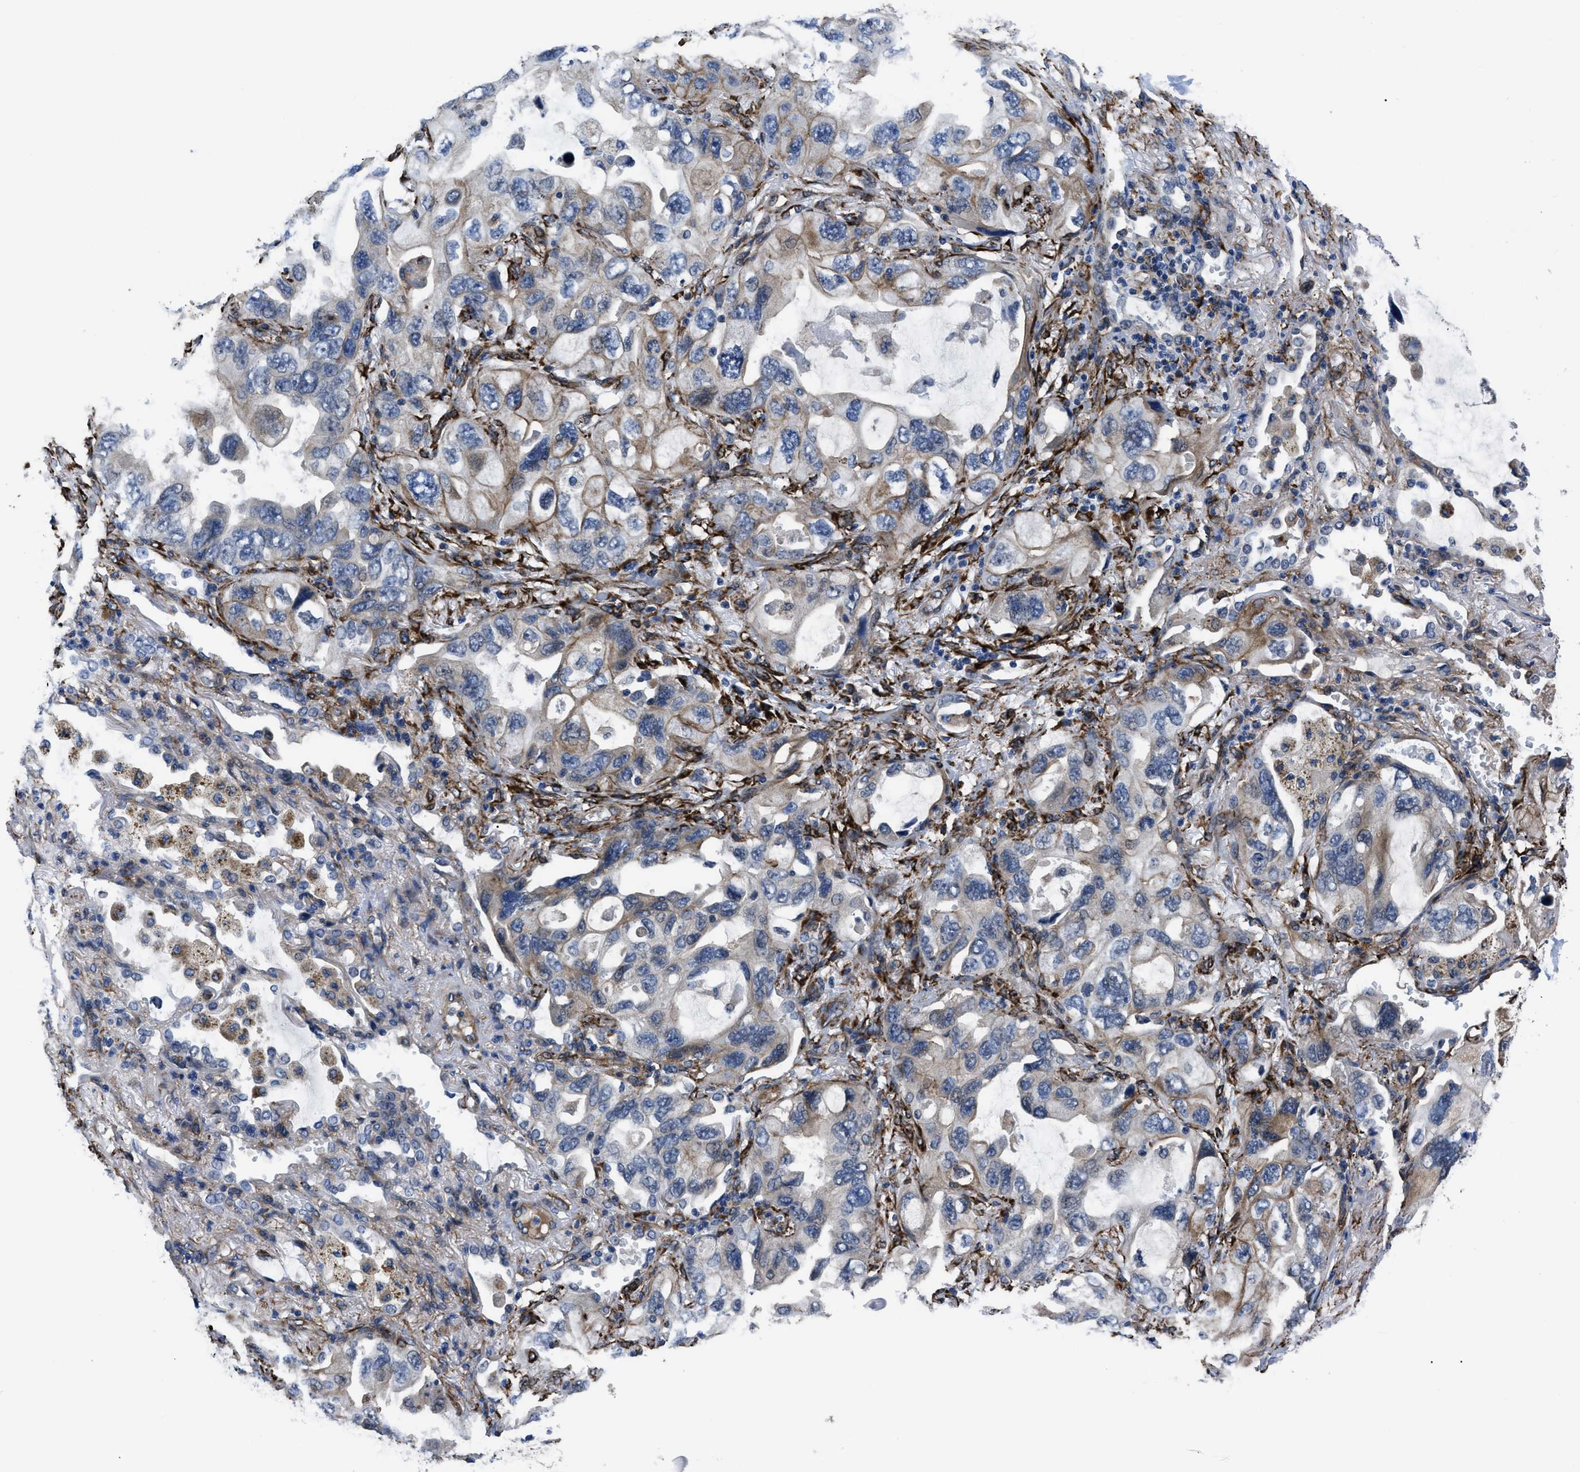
{"staining": {"intensity": "negative", "quantity": "none", "location": "none"}, "tissue": "lung cancer", "cell_type": "Tumor cells", "image_type": "cancer", "snomed": [{"axis": "morphology", "description": "Squamous cell carcinoma, NOS"}, {"axis": "topography", "description": "Lung"}], "caption": "High magnification brightfield microscopy of lung squamous cell carcinoma stained with DAB (3,3'-diaminobenzidine) (brown) and counterstained with hematoxylin (blue): tumor cells show no significant staining.", "gene": "SQLE", "patient": {"sex": "female", "age": 73}}